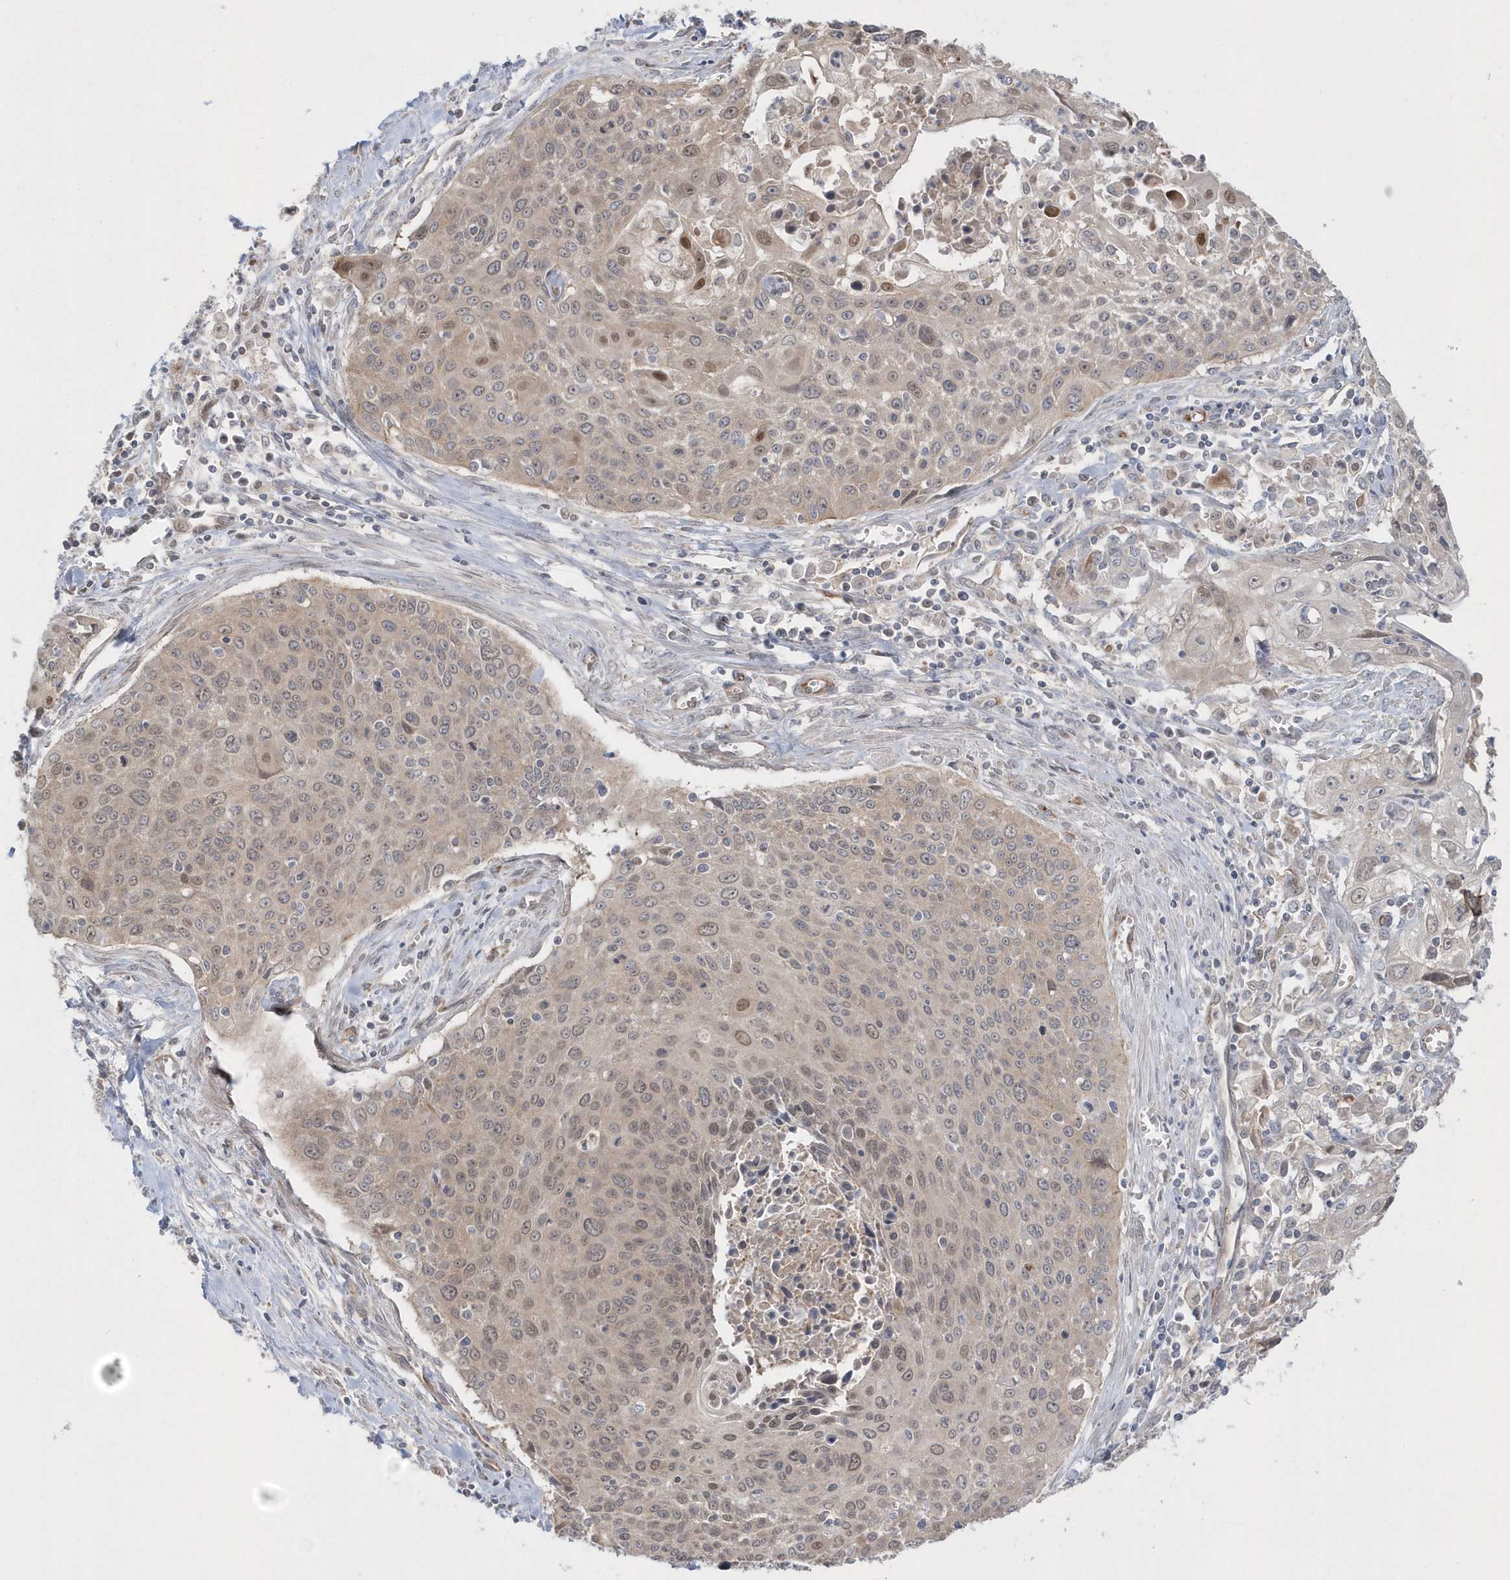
{"staining": {"intensity": "weak", "quantity": ">75%", "location": "cytoplasmic/membranous,nuclear"}, "tissue": "cervical cancer", "cell_type": "Tumor cells", "image_type": "cancer", "snomed": [{"axis": "morphology", "description": "Squamous cell carcinoma, NOS"}, {"axis": "topography", "description": "Cervix"}], "caption": "Tumor cells show low levels of weak cytoplasmic/membranous and nuclear staining in about >75% of cells in cervical squamous cell carcinoma.", "gene": "DHX57", "patient": {"sex": "female", "age": 55}}